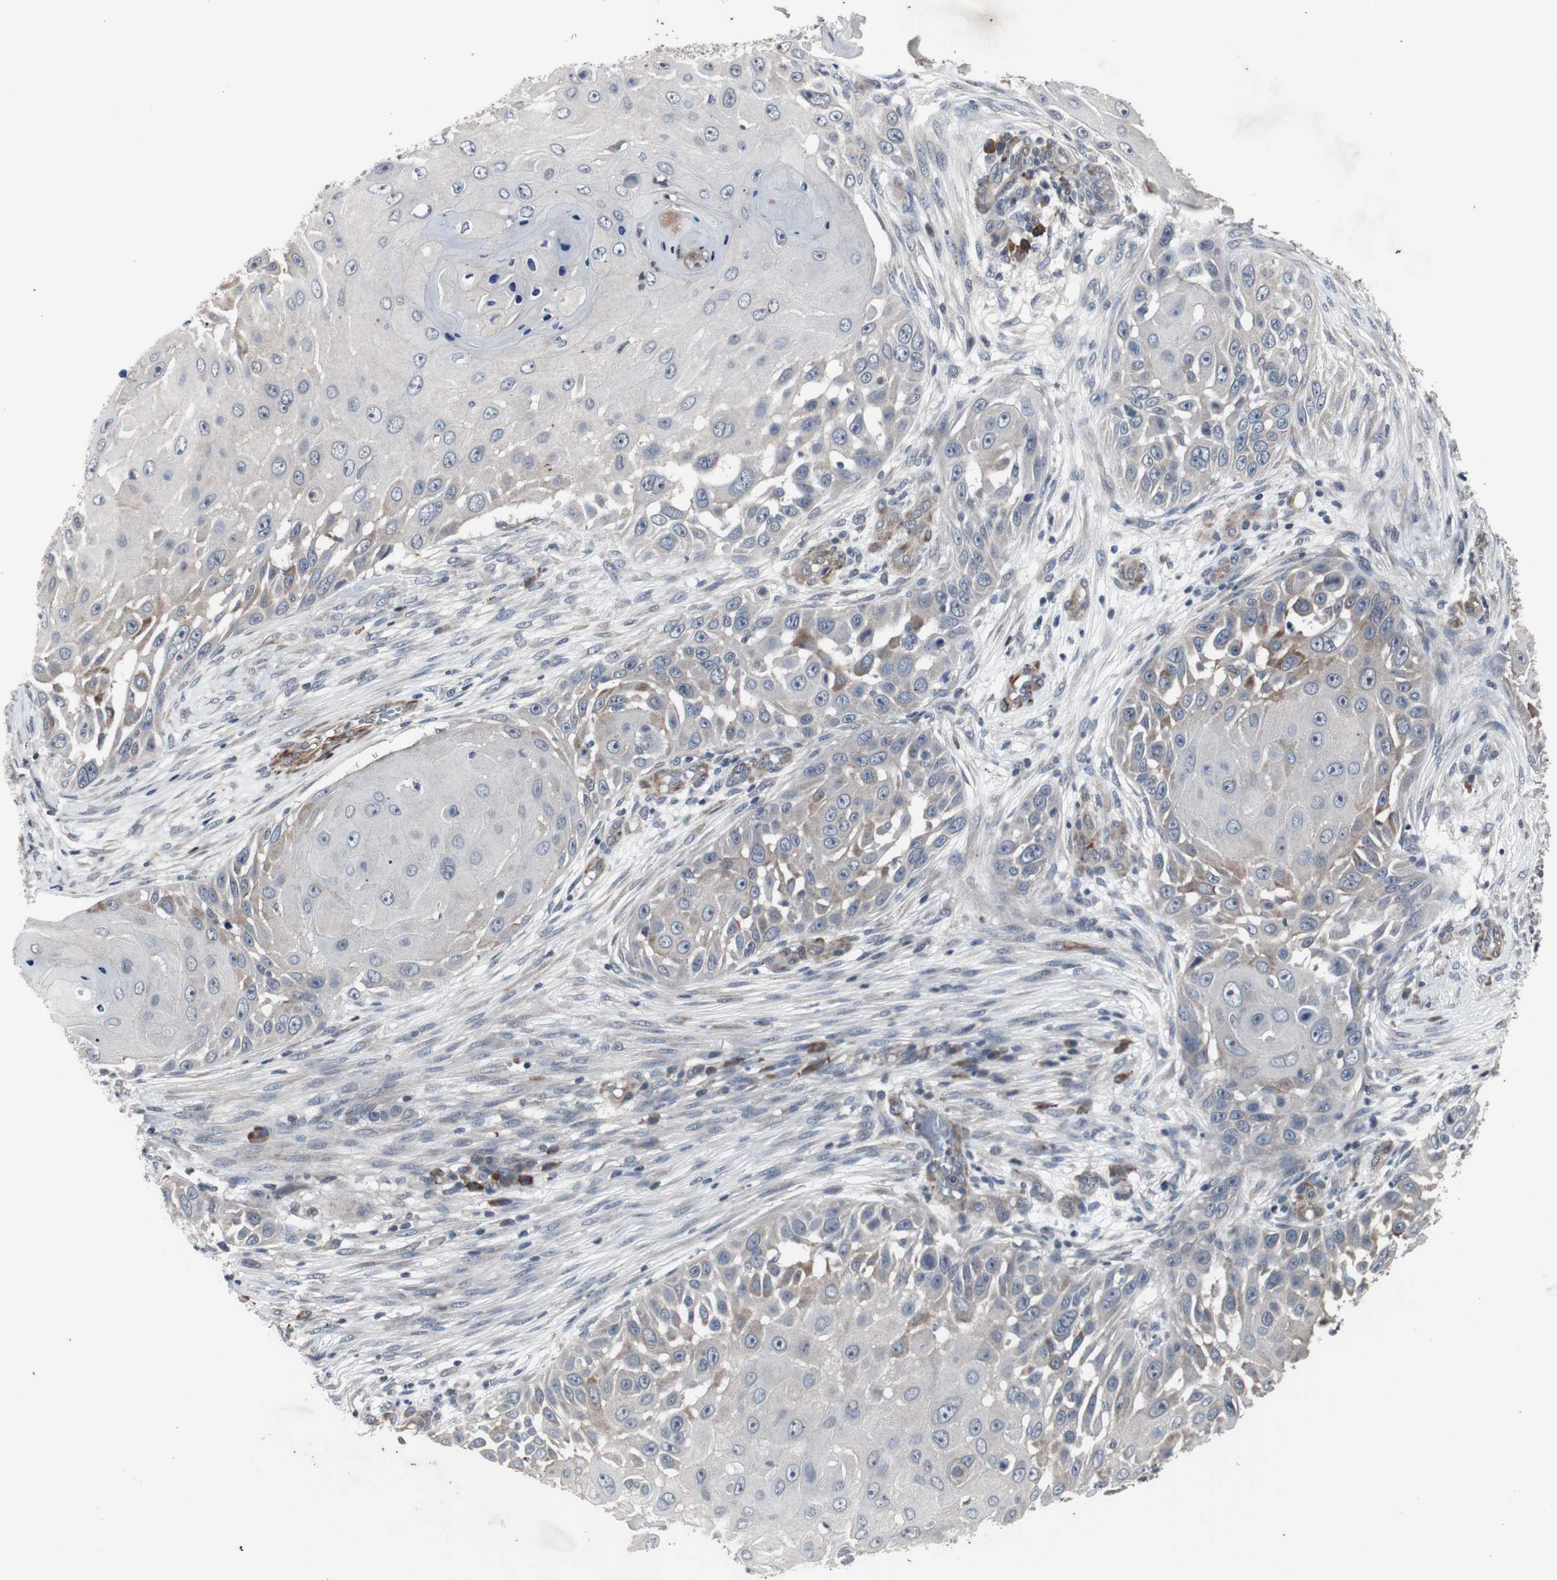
{"staining": {"intensity": "weak", "quantity": "<25%", "location": "cytoplasmic/membranous"}, "tissue": "skin cancer", "cell_type": "Tumor cells", "image_type": "cancer", "snomed": [{"axis": "morphology", "description": "Squamous cell carcinoma, NOS"}, {"axis": "topography", "description": "Skin"}], "caption": "This is a micrograph of immunohistochemistry (IHC) staining of squamous cell carcinoma (skin), which shows no positivity in tumor cells. (Stains: DAB (3,3'-diaminobenzidine) IHC with hematoxylin counter stain, Microscopy: brightfield microscopy at high magnification).", "gene": "CRADD", "patient": {"sex": "female", "age": 44}}